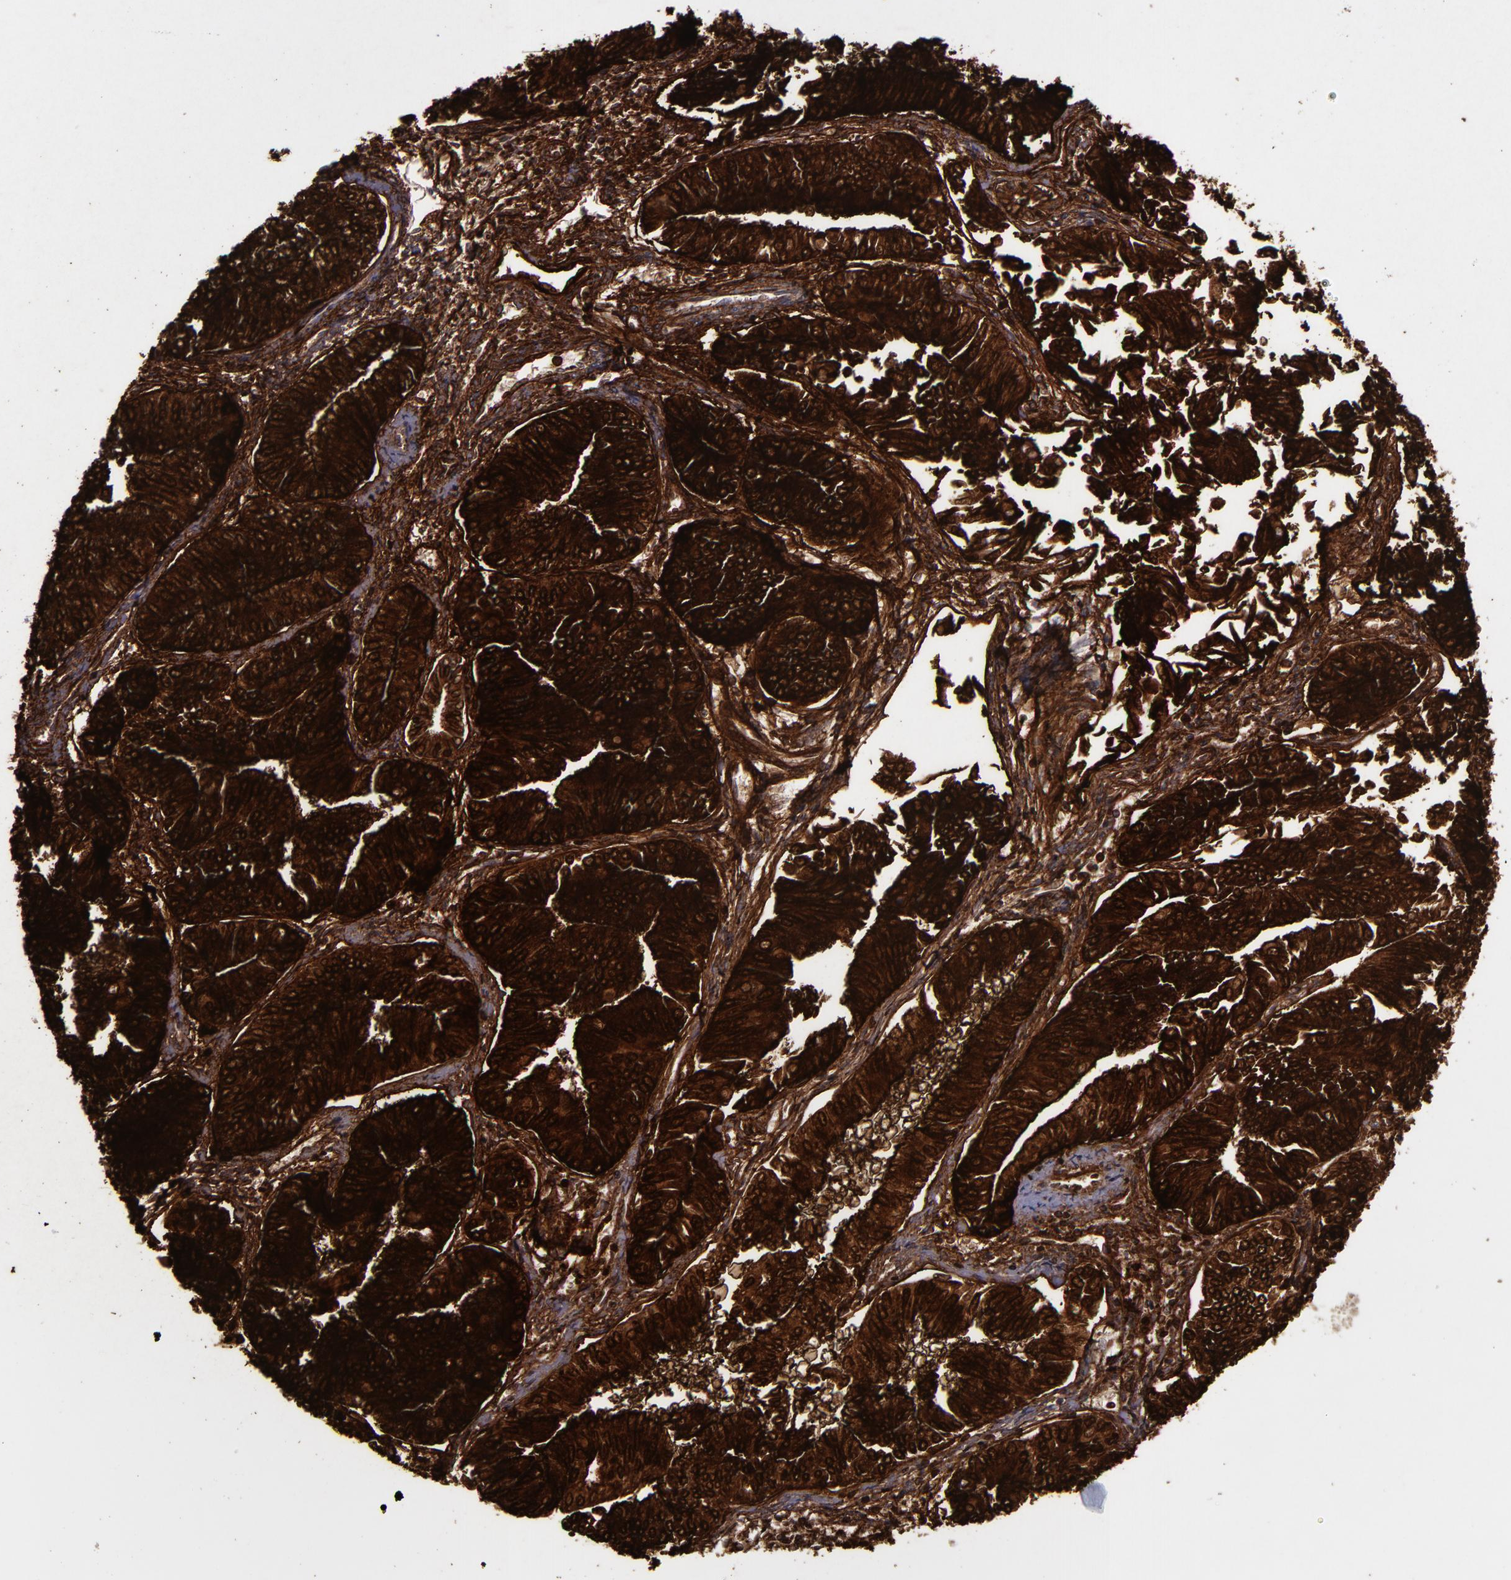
{"staining": {"intensity": "strong", "quantity": ">75%", "location": "cytoplasmic/membranous,nuclear"}, "tissue": "endometrial cancer", "cell_type": "Tumor cells", "image_type": "cancer", "snomed": [{"axis": "morphology", "description": "Adenocarcinoma, NOS"}, {"axis": "topography", "description": "Endometrium"}], "caption": "Strong cytoplasmic/membranous and nuclear staining for a protein is appreciated in about >75% of tumor cells of endometrial cancer using immunohistochemistry.", "gene": "MFGE8", "patient": {"sex": "female", "age": 53}}